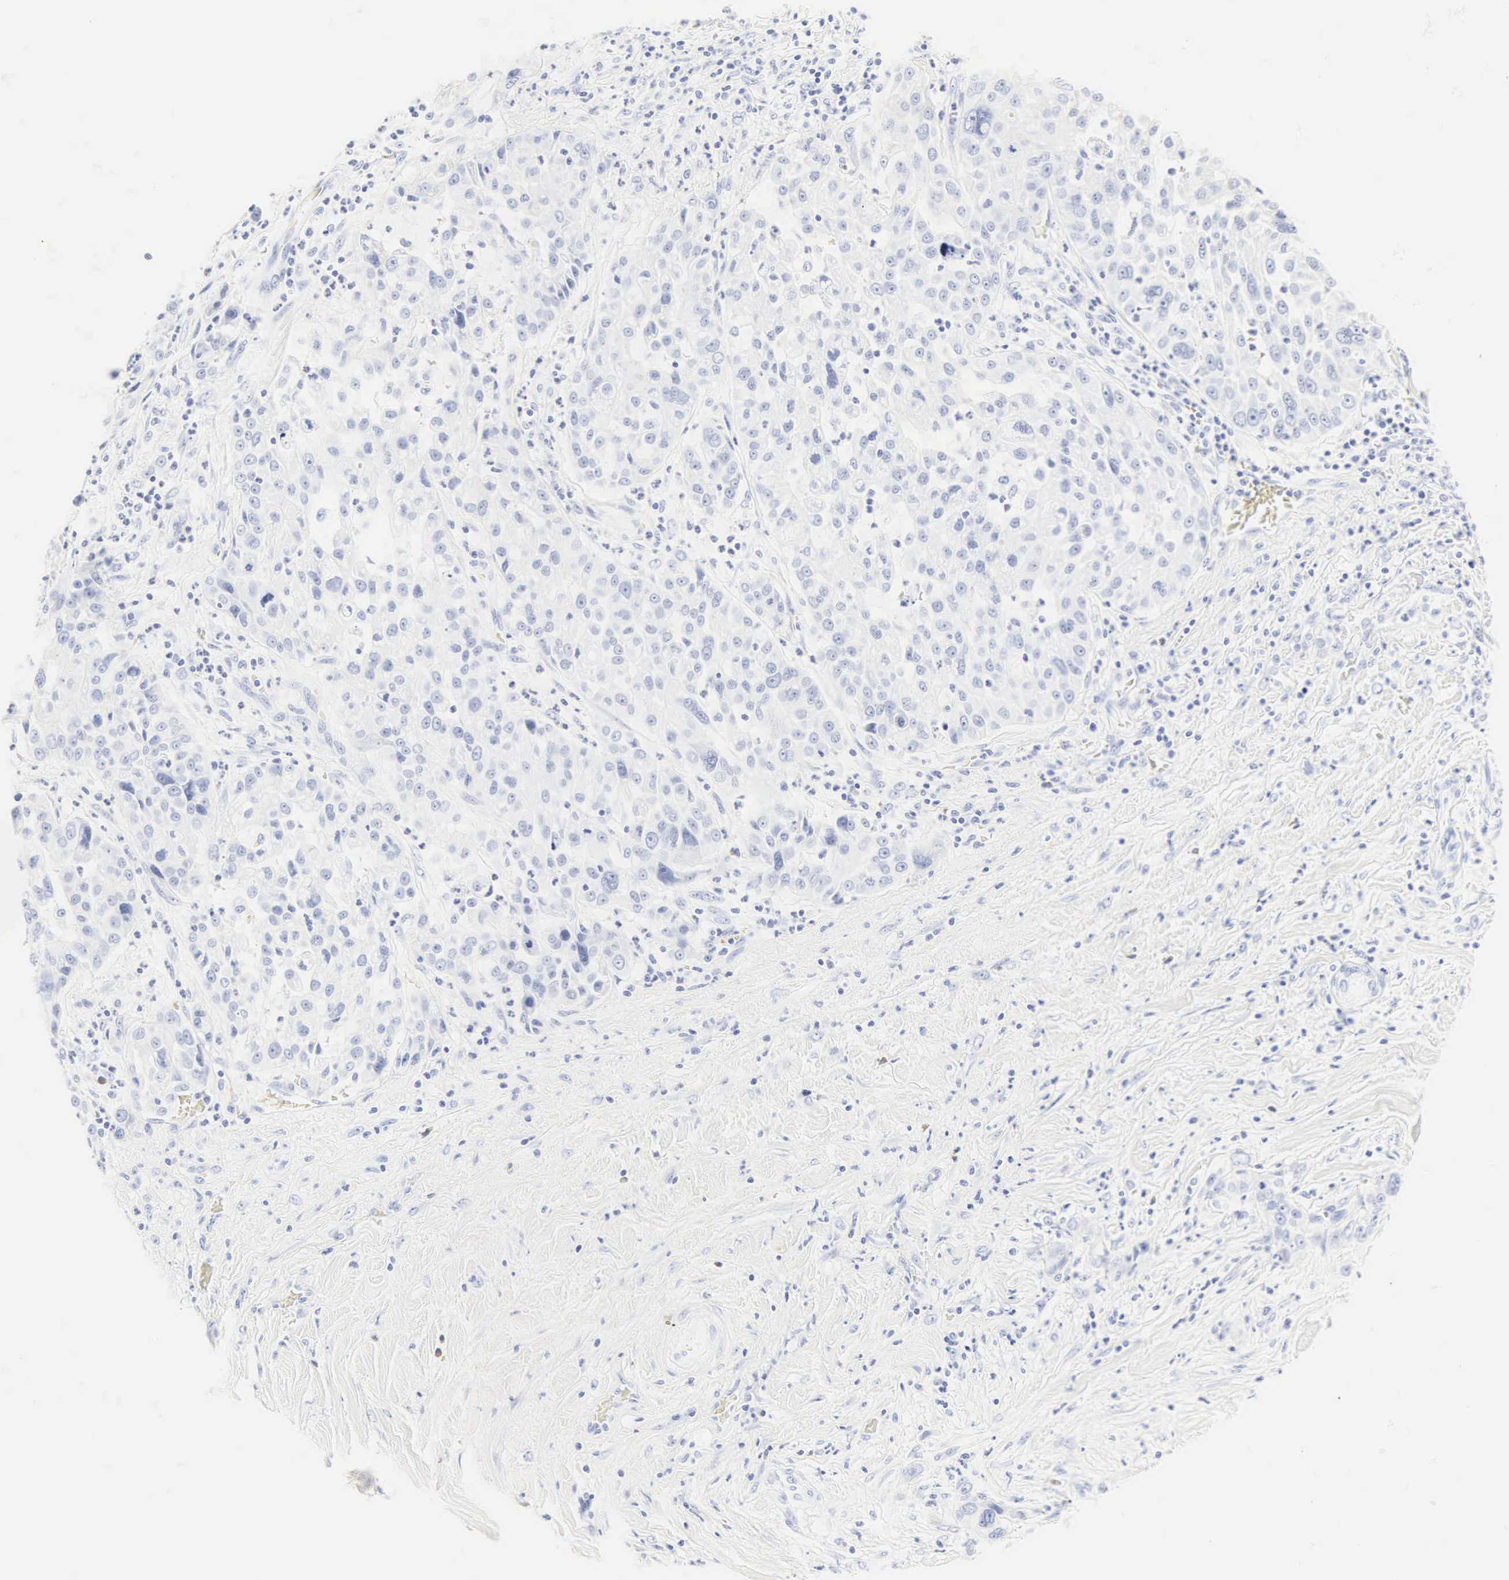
{"staining": {"intensity": "negative", "quantity": "none", "location": "none"}, "tissue": "pancreatic cancer", "cell_type": "Tumor cells", "image_type": "cancer", "snomed": [{"axis": "morphology", "description": "Adenocarcinoma, NOS"}, {"axis": "topography", "description": "Pancreas"}], "caption": "This is an immunohistochemistry (IHC) image of human pancreatic adenocarcinoma. There is no expression in tumor cells.", "gene": "CGB3", "patient": {"sex": "female", "age": 52}}